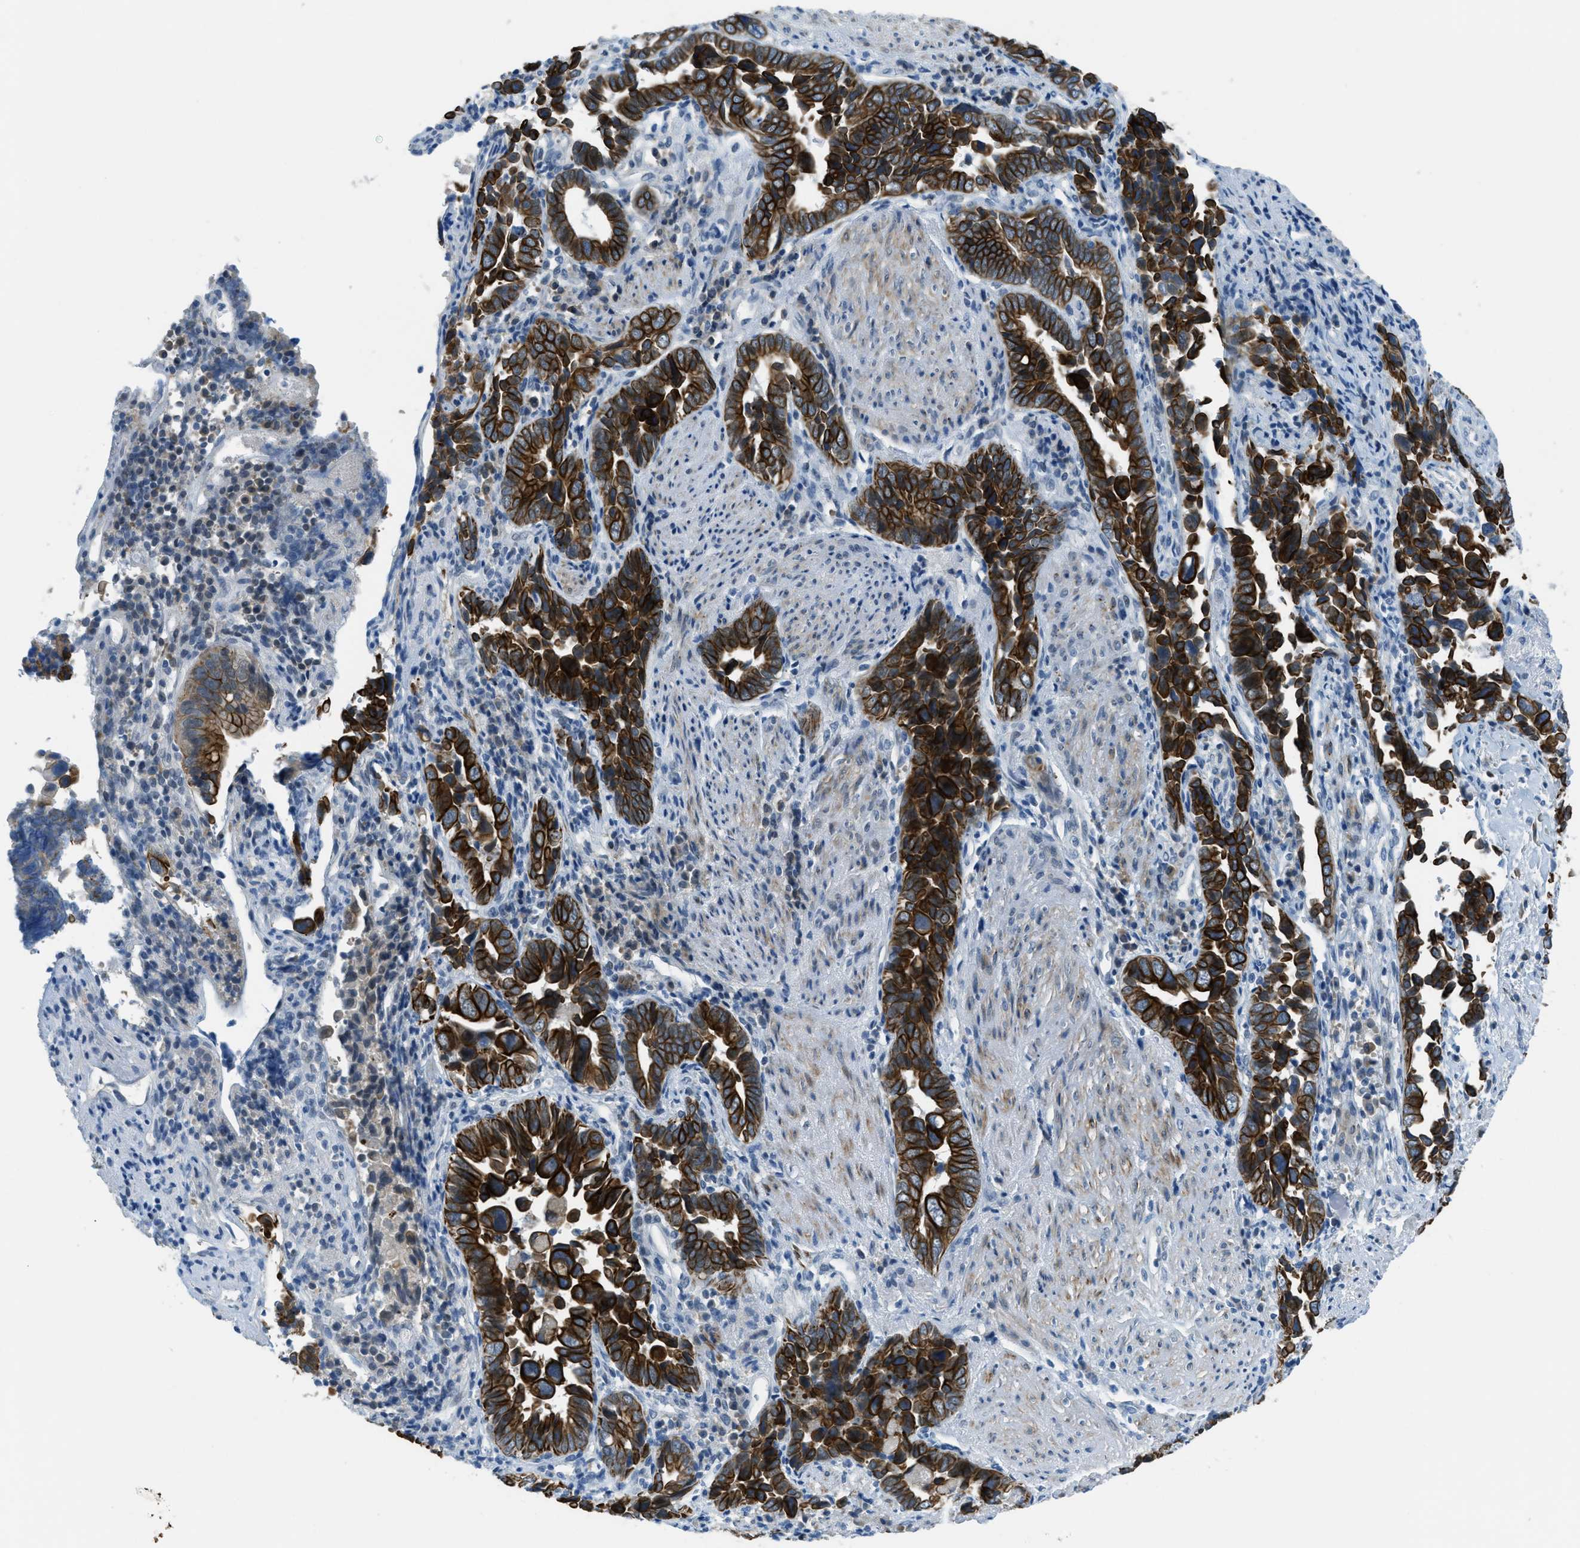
{"staining": {"intensity": "strong", "quantity": ">75%", "location": "cytoplasmic/membranous"}, "tissue": "liver cancer", "cell_type": "Tumor cells", "image_type": "cancer", "snomed": [{"axis": "morphology", "description": "Cholangiocarcinoma"}, {"axis": "topography", "description": "Liver"}], "caption": "Liver cholangiocarcinoma stained with a protein marker demonstrates strong staining in tumor cells.", "gene": "KLHL8", "patient": {"sex": "female", "age": 79}}